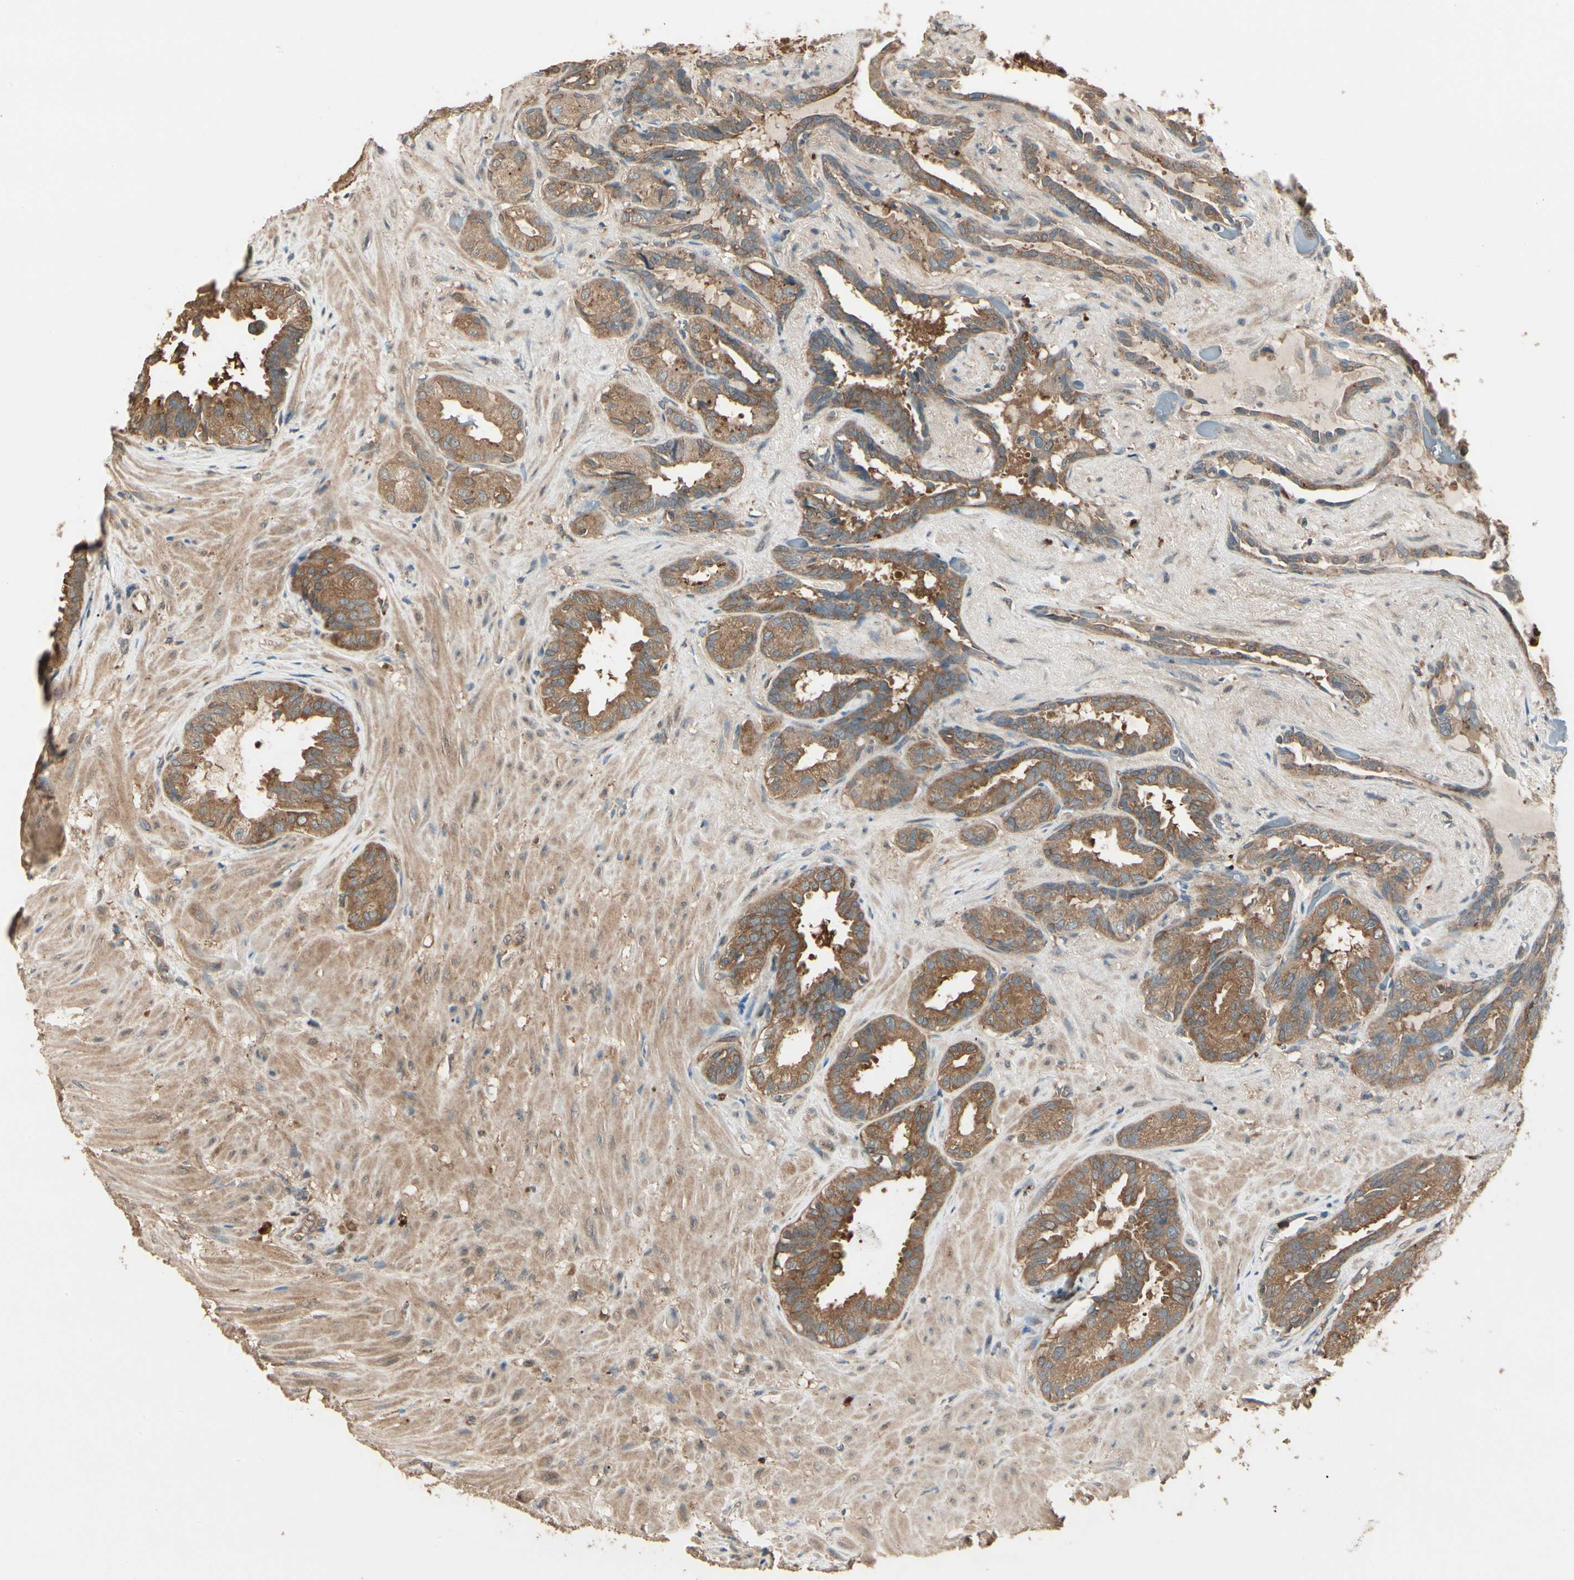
{"staining": {"intensity": "moderate", "quantity": ">75%", "location": "cytoplasmic/membranous"}, "tissue": "seminal vesicle", "cell_type": "Glandular cells", "image_type": "normal", "snomed": [{"axis": "morphology", "description": "Normal tissue, NOS"}, {"axis": "topography", "description": "Seminal veicle"}], "caption": "A brown stain shows moderate cytoplasmic/membranous positivity of a protein in glandular cells of benign human seminal vesicle. (Stains: DAB in brown, nuclei in blue, Microscopy: brightfield microscopy at high magnification).", "gene": "CCT7", "patient": {"sex": "male", "age": 61}}